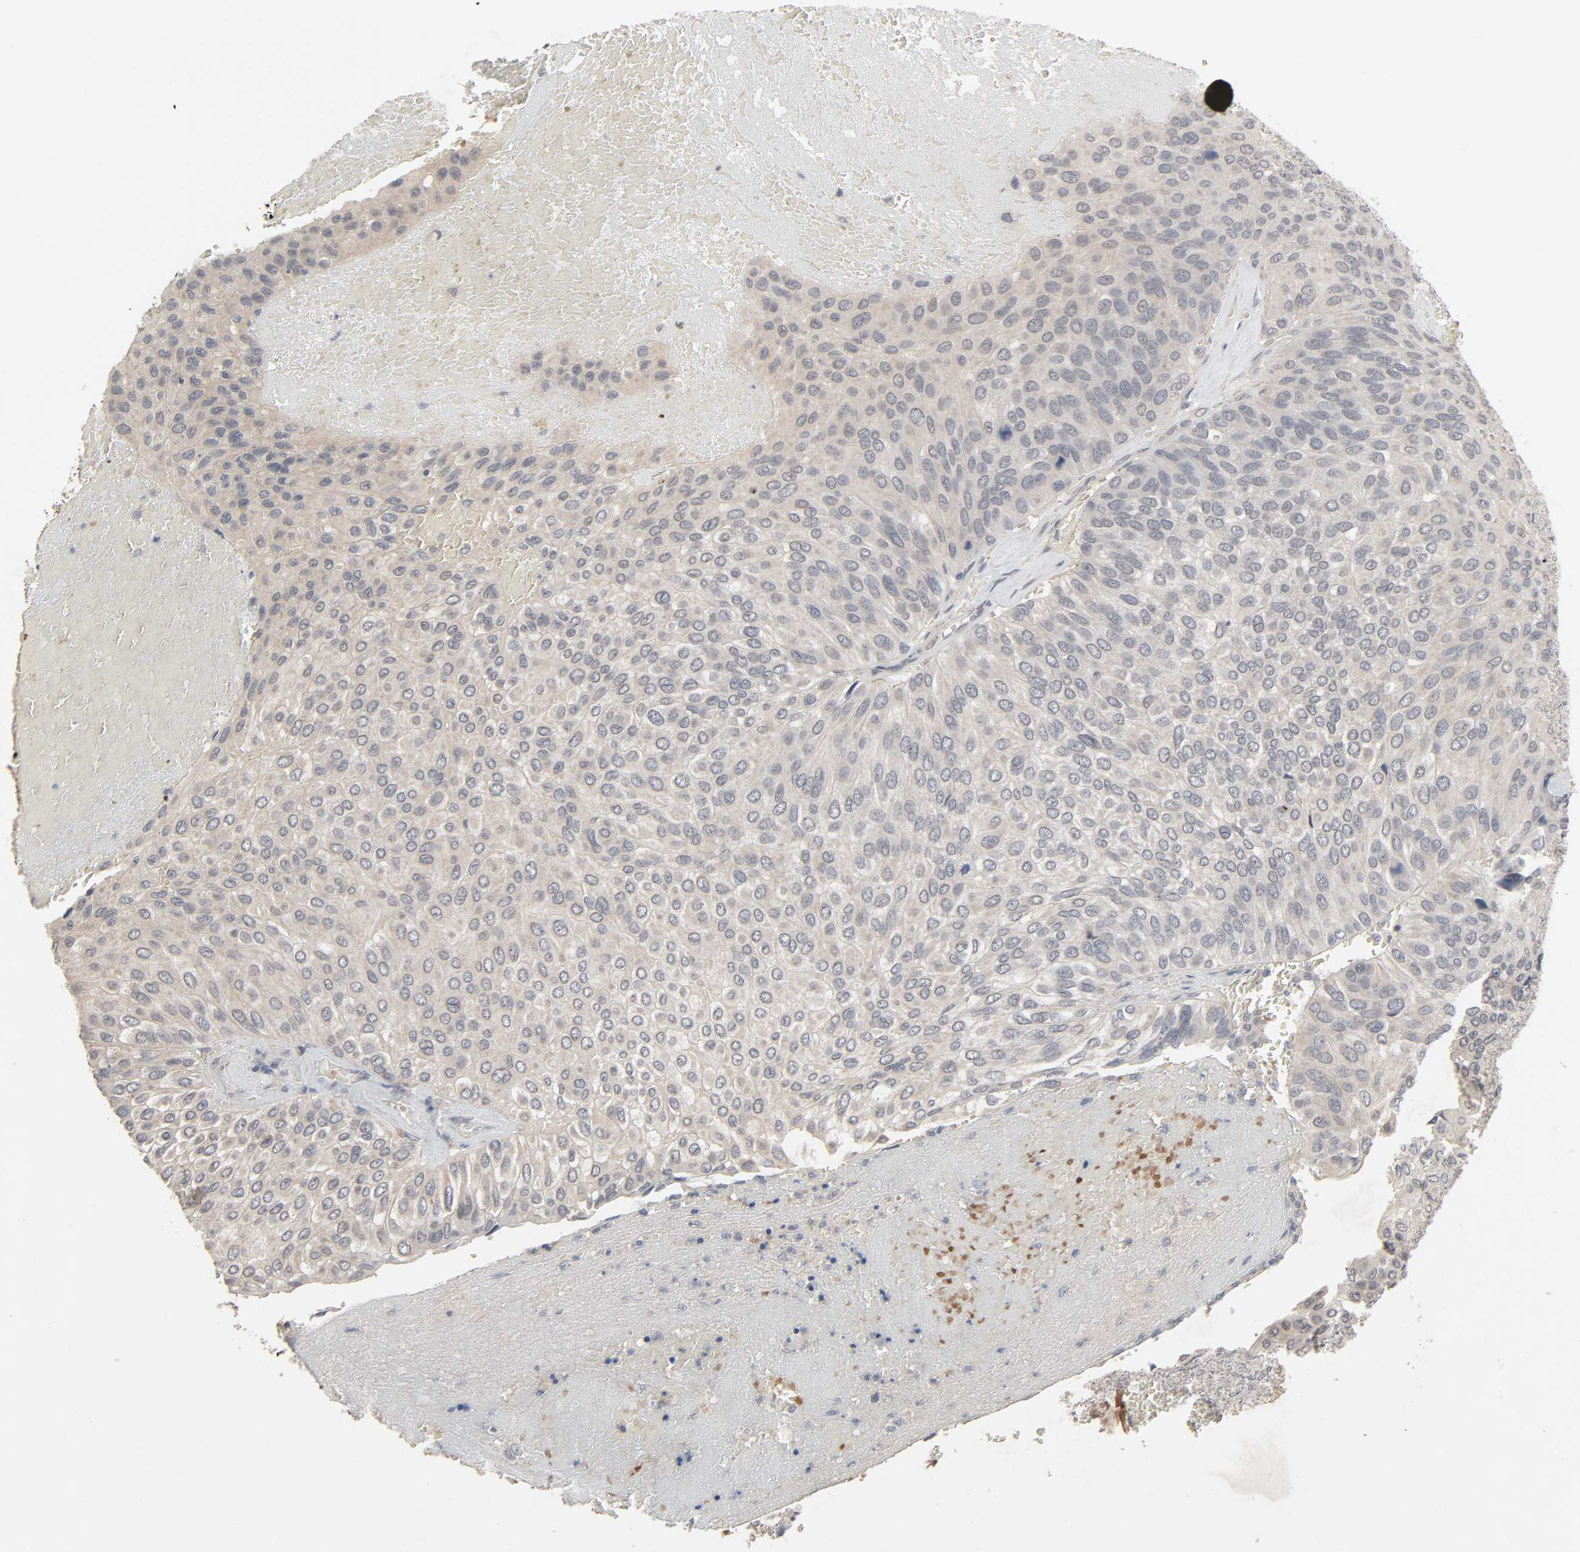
{"staining": {"intensity": "negative", "quantity": "none", "location": "none"}, "tissue": "urothelial cancer", "cell_type": "Tumor cells", "image_type": "cancer", "snomed": [{"axis": "morphology", "description": "Urothelial carcinoma, High grade"}, {"axis": "topography", "description": "Urinary bladder"}], "caption": "Tumor cells show no significant protein staining in urothelial carcinoma (high-grade). The staining was performed using DAB (3,3'-diaminobenzidine) to visualize the protein expression in brown, while the nuclei were stained in blue with hematoxylin (Magnification: 20x).", "gene": "ZNF222", "patient": {"sex": "male", "age": 66}}